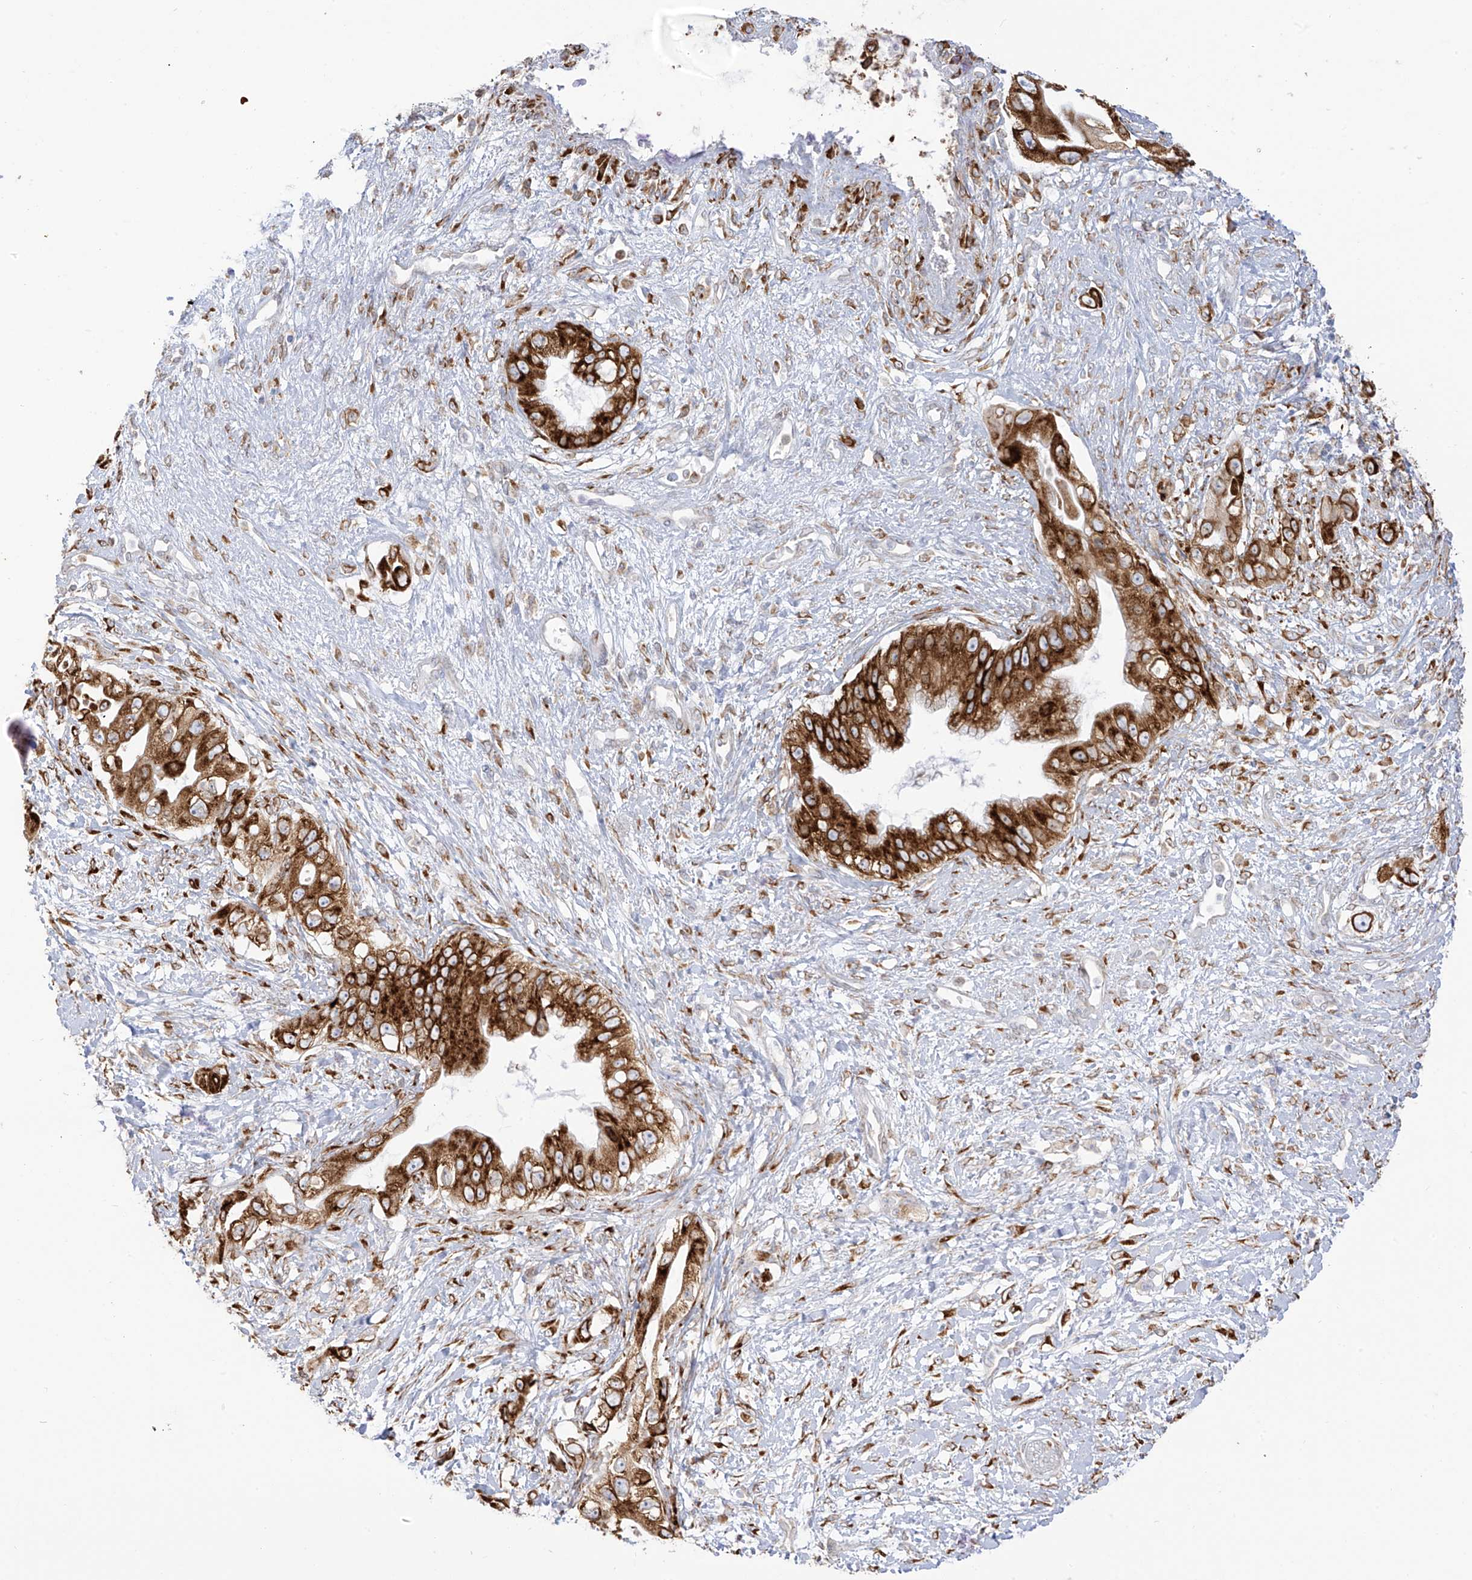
{"staining": {"intensity": "strong", "quantity": ">75%", "location": "cytoplasmic/membranous"}, "tissue": "pancreatic cancer", "cell_type": "Tumor cells", "image_type": "cancer", "snomed": [{"axis": "morphology", "description": "Inflammation, NOS"}, {"axis": "morphology", "description": "Adenocarcinoma, NOS"}, {"axis": "topography", "description": "Pancreas"}], "caption": "IHC staining of pancreatic cancer, which displays high levels of strong cytoplasmic/membranous expression in about >75% of tumor cells indicating strong cytoplasmic/membranous protein positivity. The staining was performed using DAB (3,3'-diaminobenzidine) (brown) for protein detection and nuclei were counterstained in hematoxylin (blue).", "gene": "LRRC59", "patient": {"sex": "female", "age": 56}}